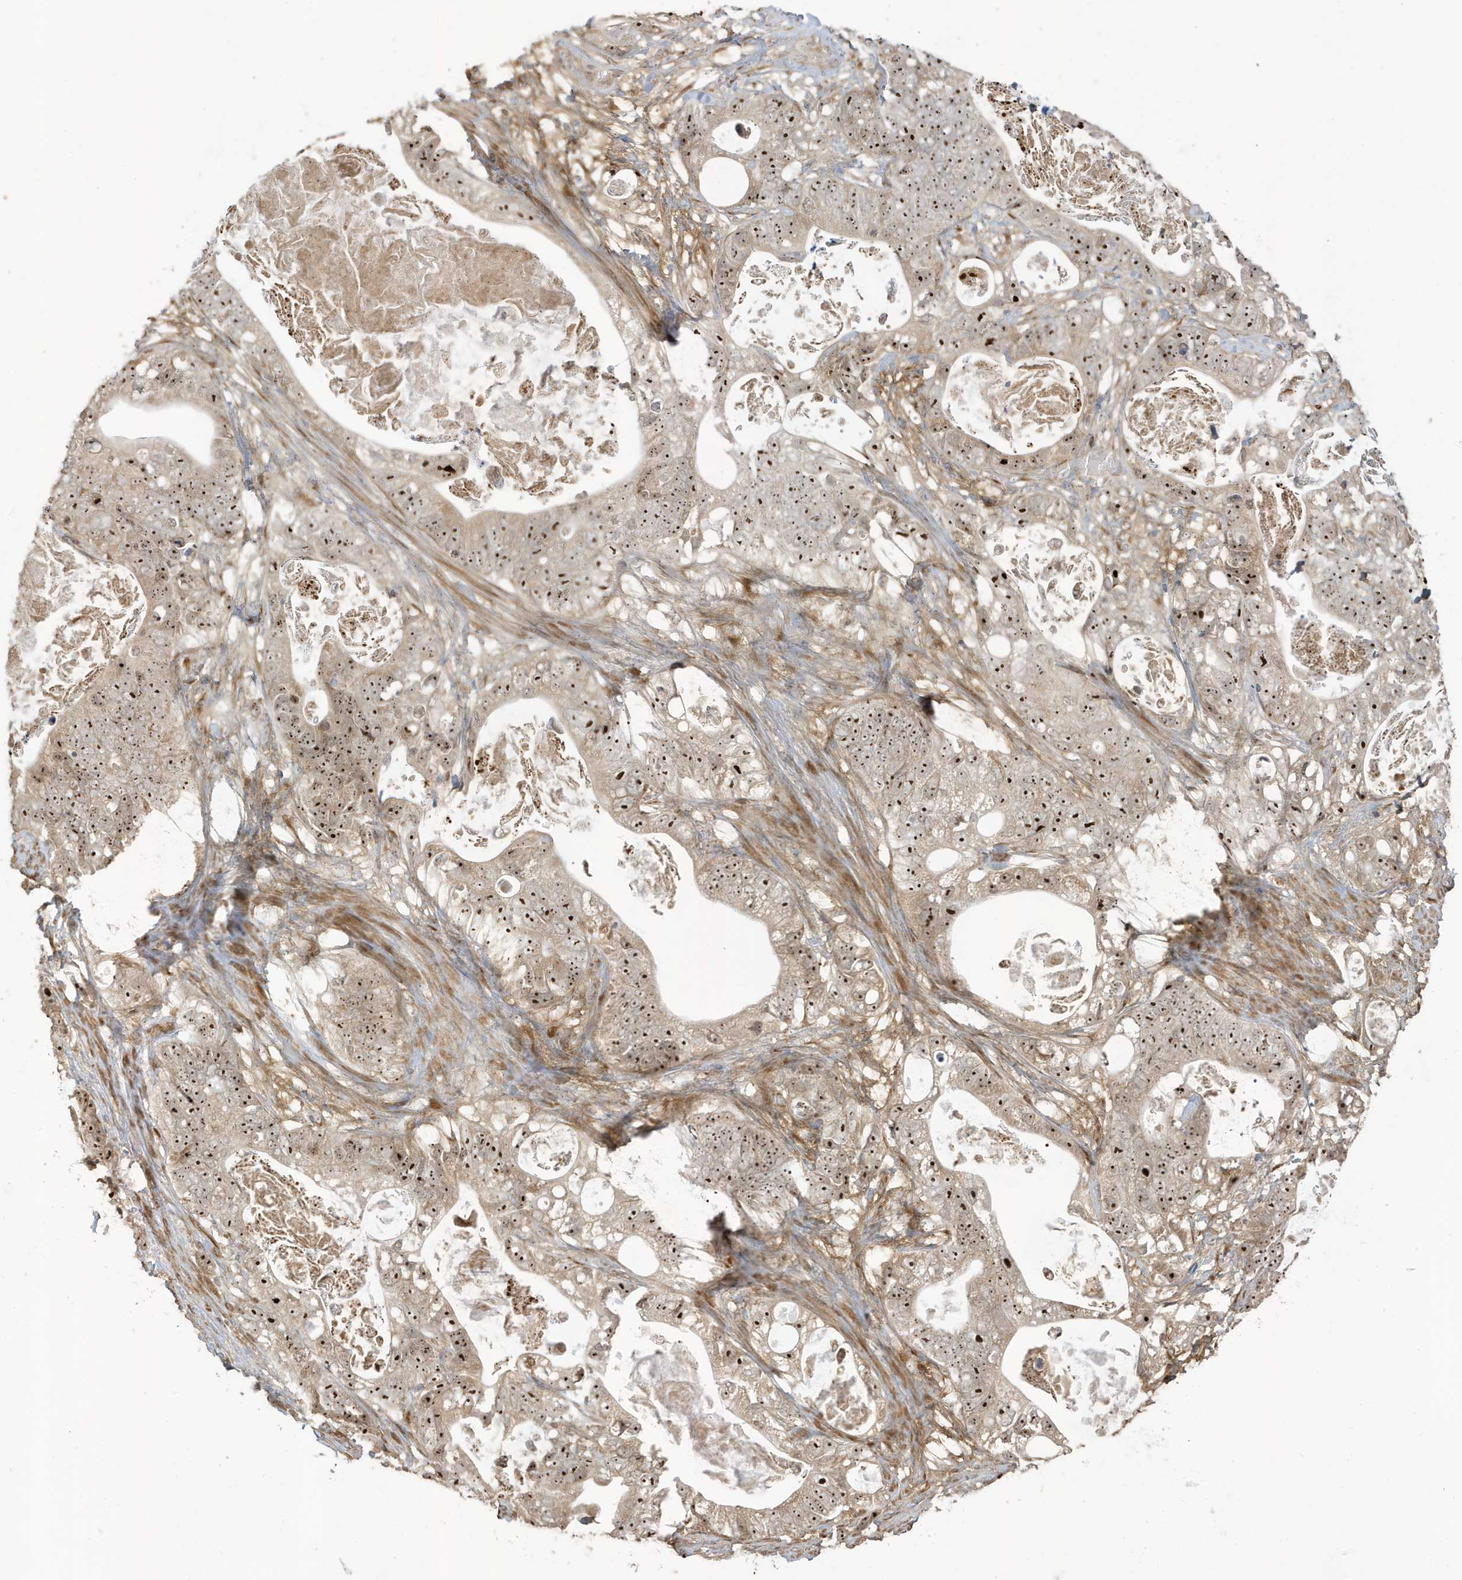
{"staining": {"intensity": "strong", "quantity": ">75%", "location": "nuclear"}, "tissue": "stomach cancer", "cell_type": "Tumor cells", "image_type": "cancer", "snomed": [{"axis": "morphology", "description": "Normal tissue, NOS"}, {"axis": "morphology", "description": "Adenocarcinoma, NOS"}, {"axis": "topography", "description": "Stomach"}], "caption": "This histopathology image displays immunohistochemistry (IHC) staining of human adenocarcinoma (stomach), with high strong nuclear positivity in about >75% of tumor cells.", "gene": "ECM2", "patient": {"sex": "female", "age": 89}}